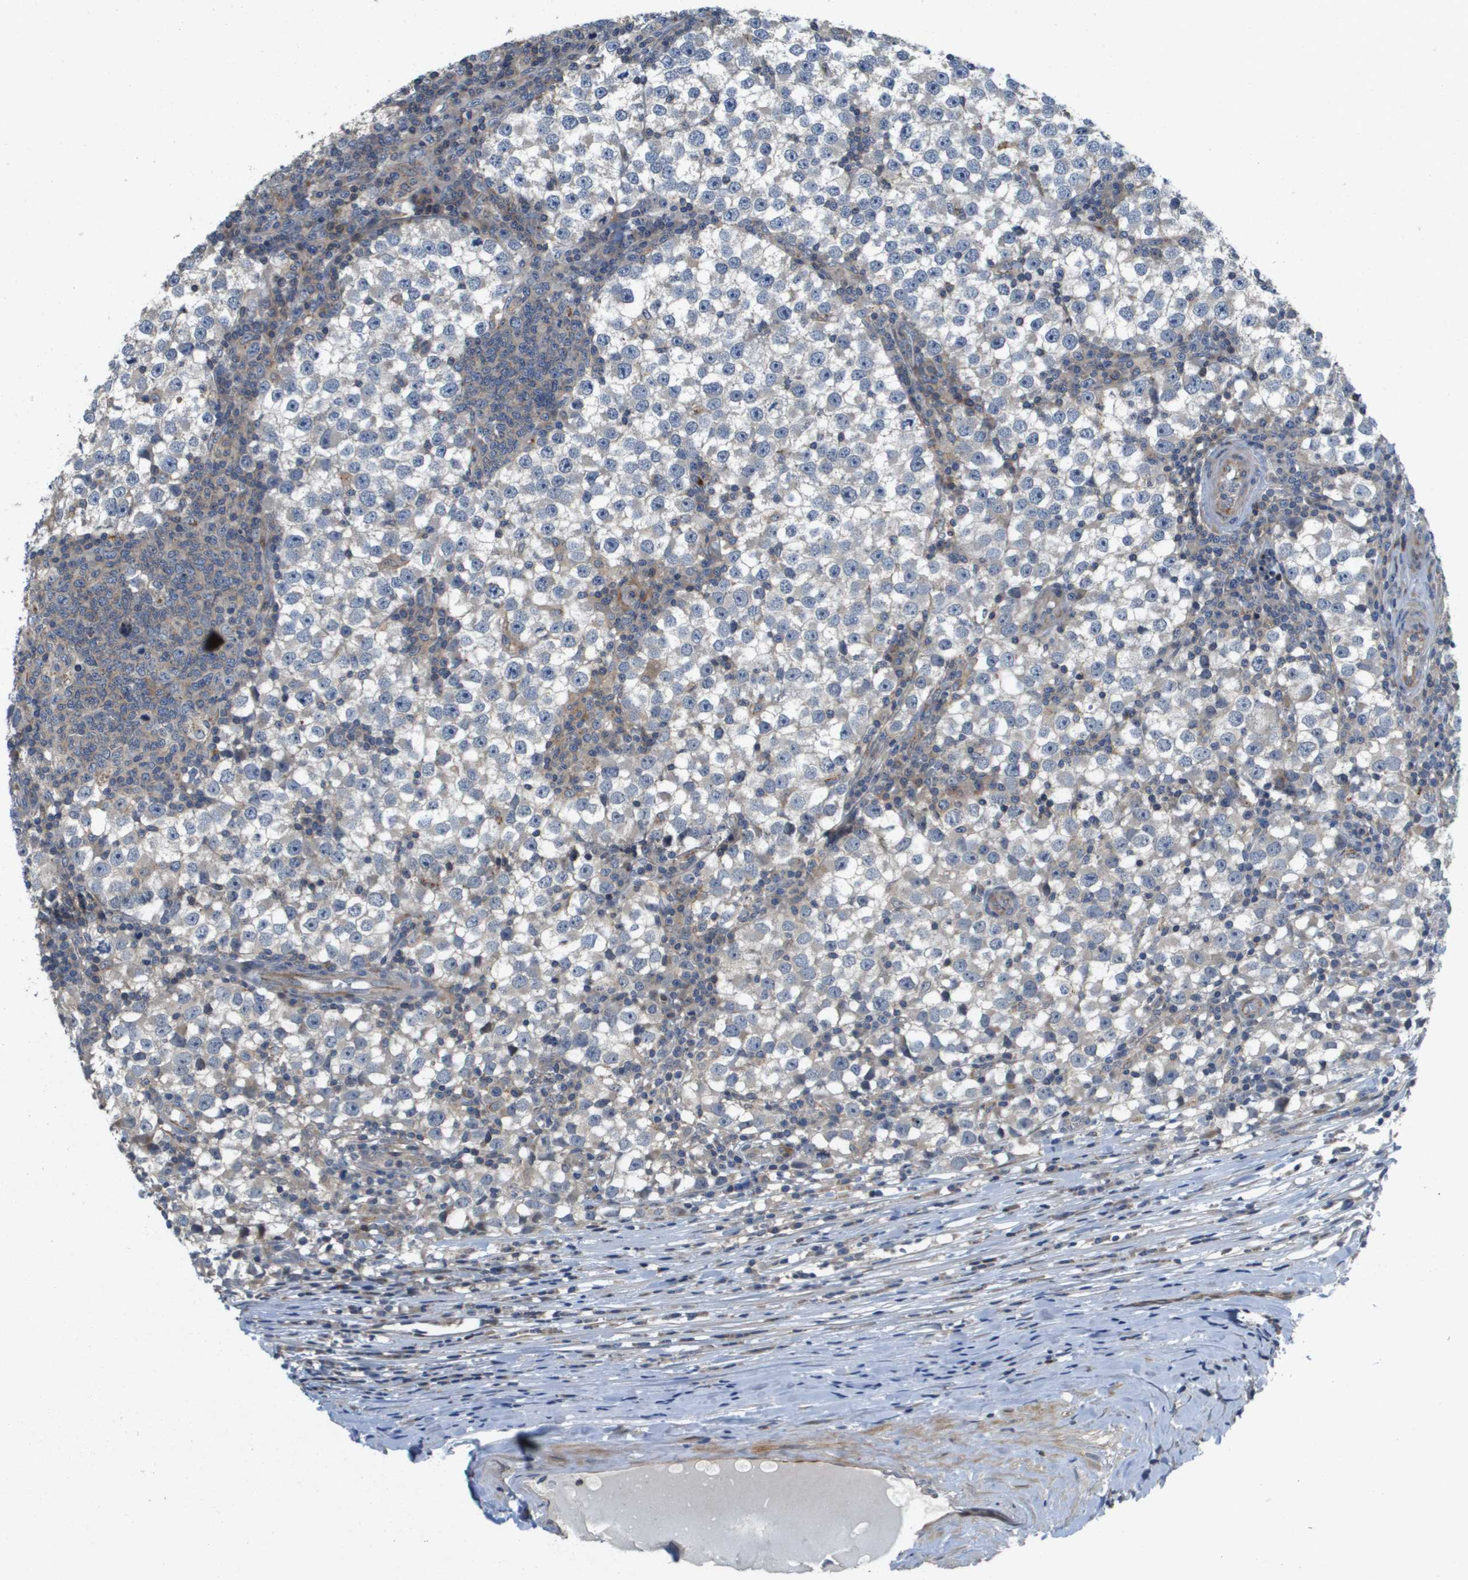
{"staining": {"intensity": "negative", "quantity": "none", "location": "none"}, "tissue": "testis cancer", "cell_type": "Tumor cells", "image_type": "cancer", "snomed": [{"axis": "morphology", "description": "Seminoma, NOS"}, {"axis": "topography", "description": "Testis"}], "caption": "This is a photomicrograph of immunohistochemistry (IHC) staining of testis cancer, which shows no expression in tumor cells.", "gene": "SCN4B", "patient": {"sex": "male", "age": 65}}